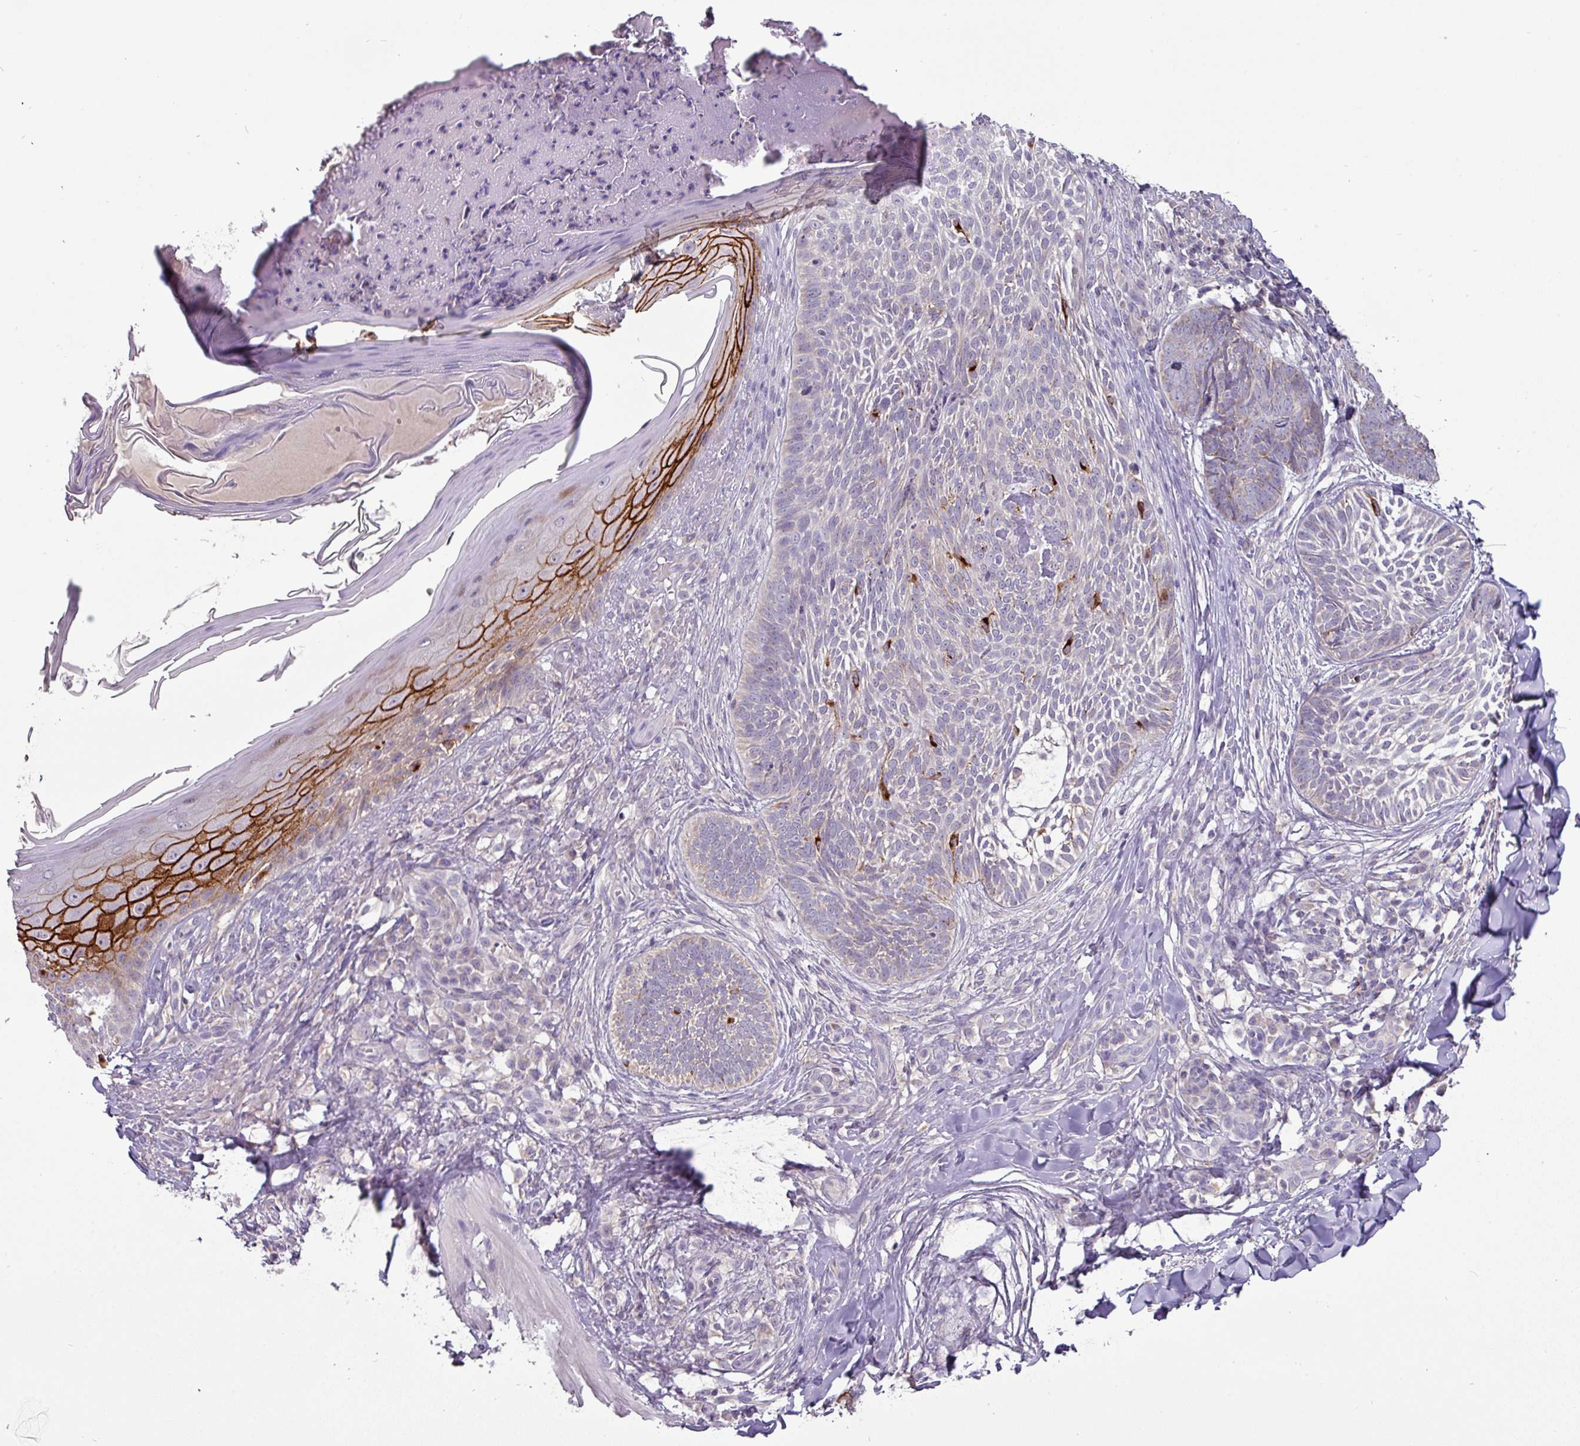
{"staining": {"intensity": "negative", "quantity": "none", "location": "none"}, "tissue": "skin cancer", "cell_type": "Tumor cells", "image_type": "cancer", "snomed": [{"axis": "morphology", "description": "Basal cell carcinoma"}, {"axis": "topography", "description": "Skin"}], "caption": "The image displays no significant staining in tumor cells of skin cancer (basal cell carcinoma). (Immunohistochemistry, brightfield microscopy, high magnification).", "gene": "TRAPPC1", "patient": {"sex": "female", "age": 61}}